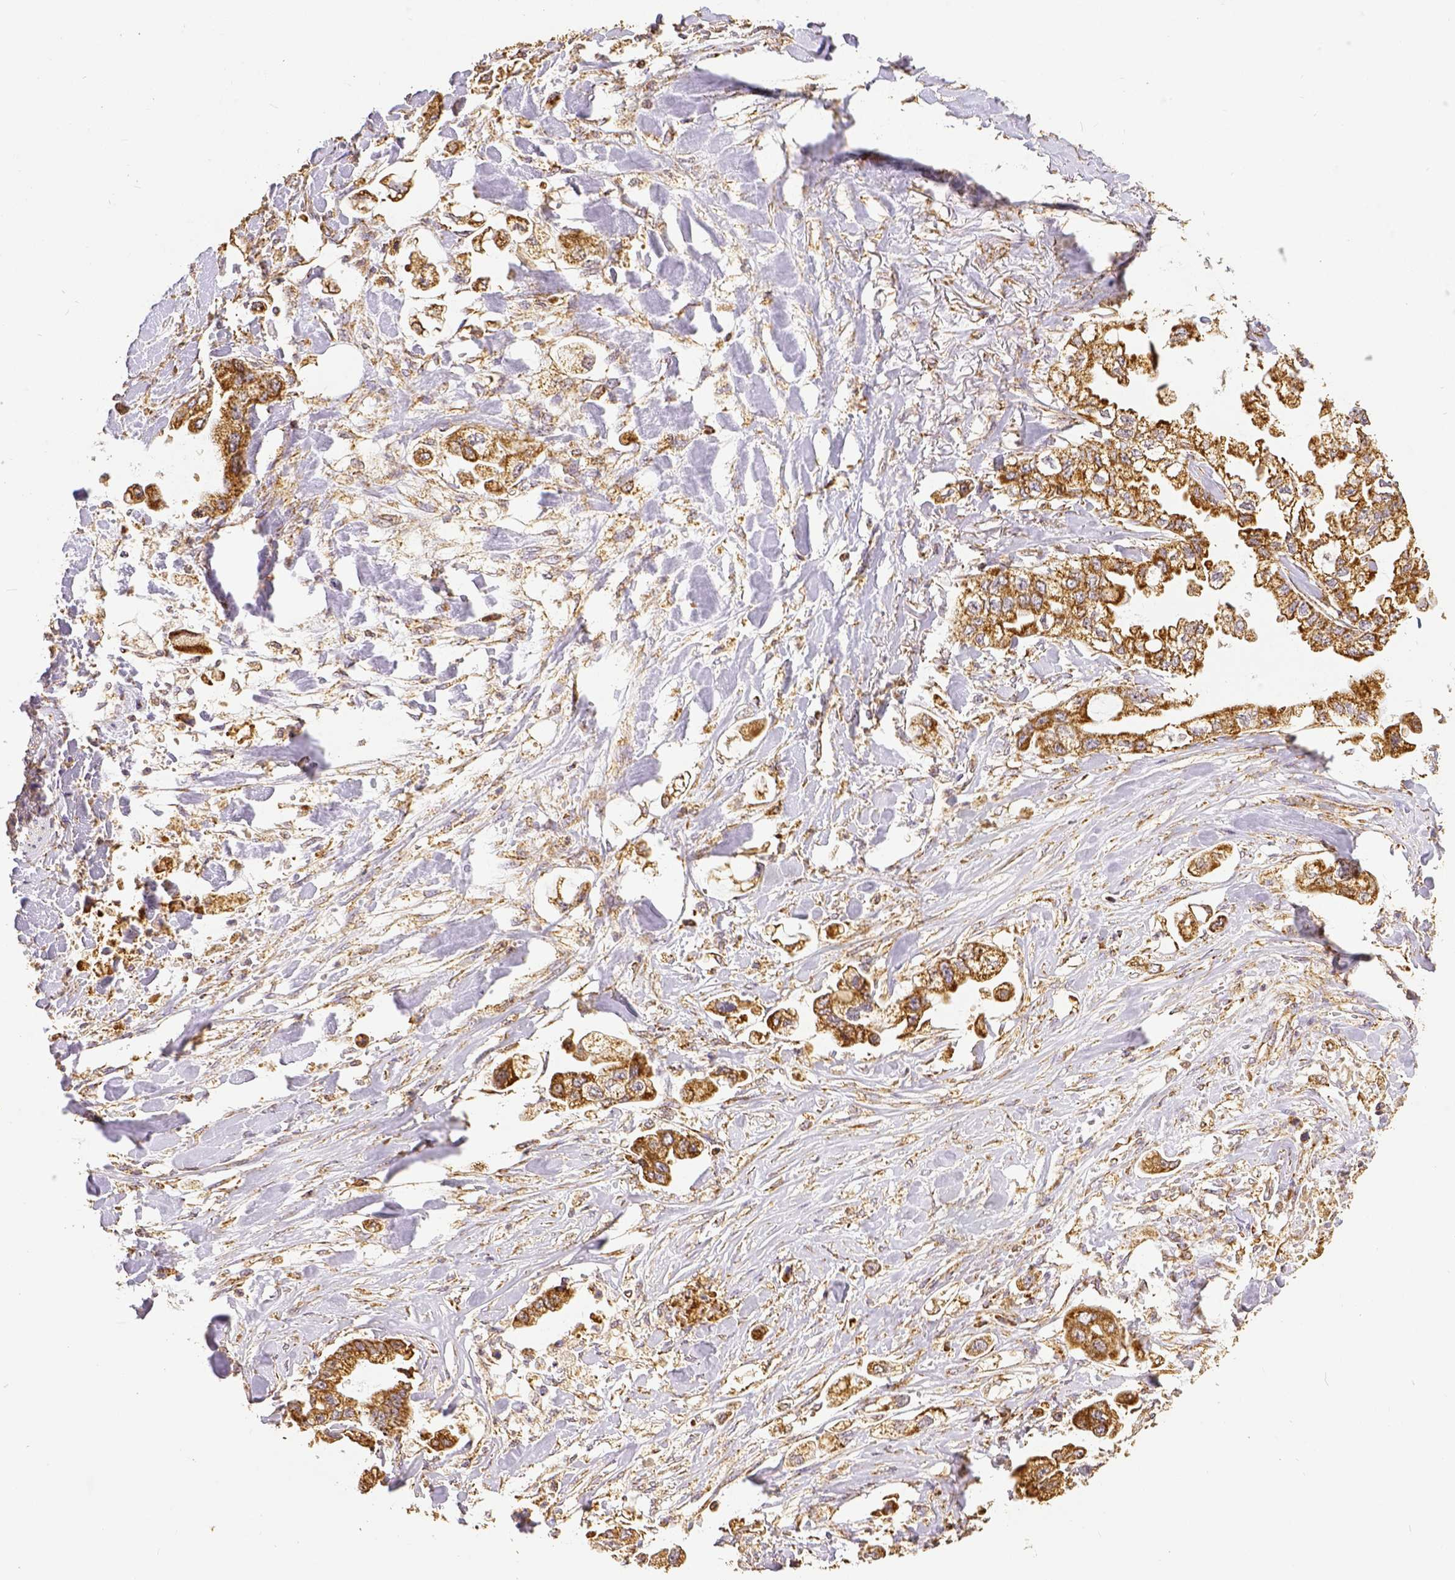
{"staining": {"intensity": "moderate", "quantity": ">75%", "location": "cytoplasmic/membranous"}, "tissue": "stomach cancer", "cell_type": "Tumor cells", "image_type": "cancer", "snomed": [{"axis": "morphology", "description": "Adenocarcinoma, NOS"}, {"axis": "topography", "description": "Stomach"}], "caption": "Immunohistochemistry of adenocarcinoma (stomach) displays medium levels of moderate cytoplasmic/membranous positivity in about >75% of tumor cells. (DAB (3,3'-diaminobenzidine) = brown stain, brightfield microscopy at high magnification).", "gene": "SDHB", "patient": {"sex": "male", "age": 62}}